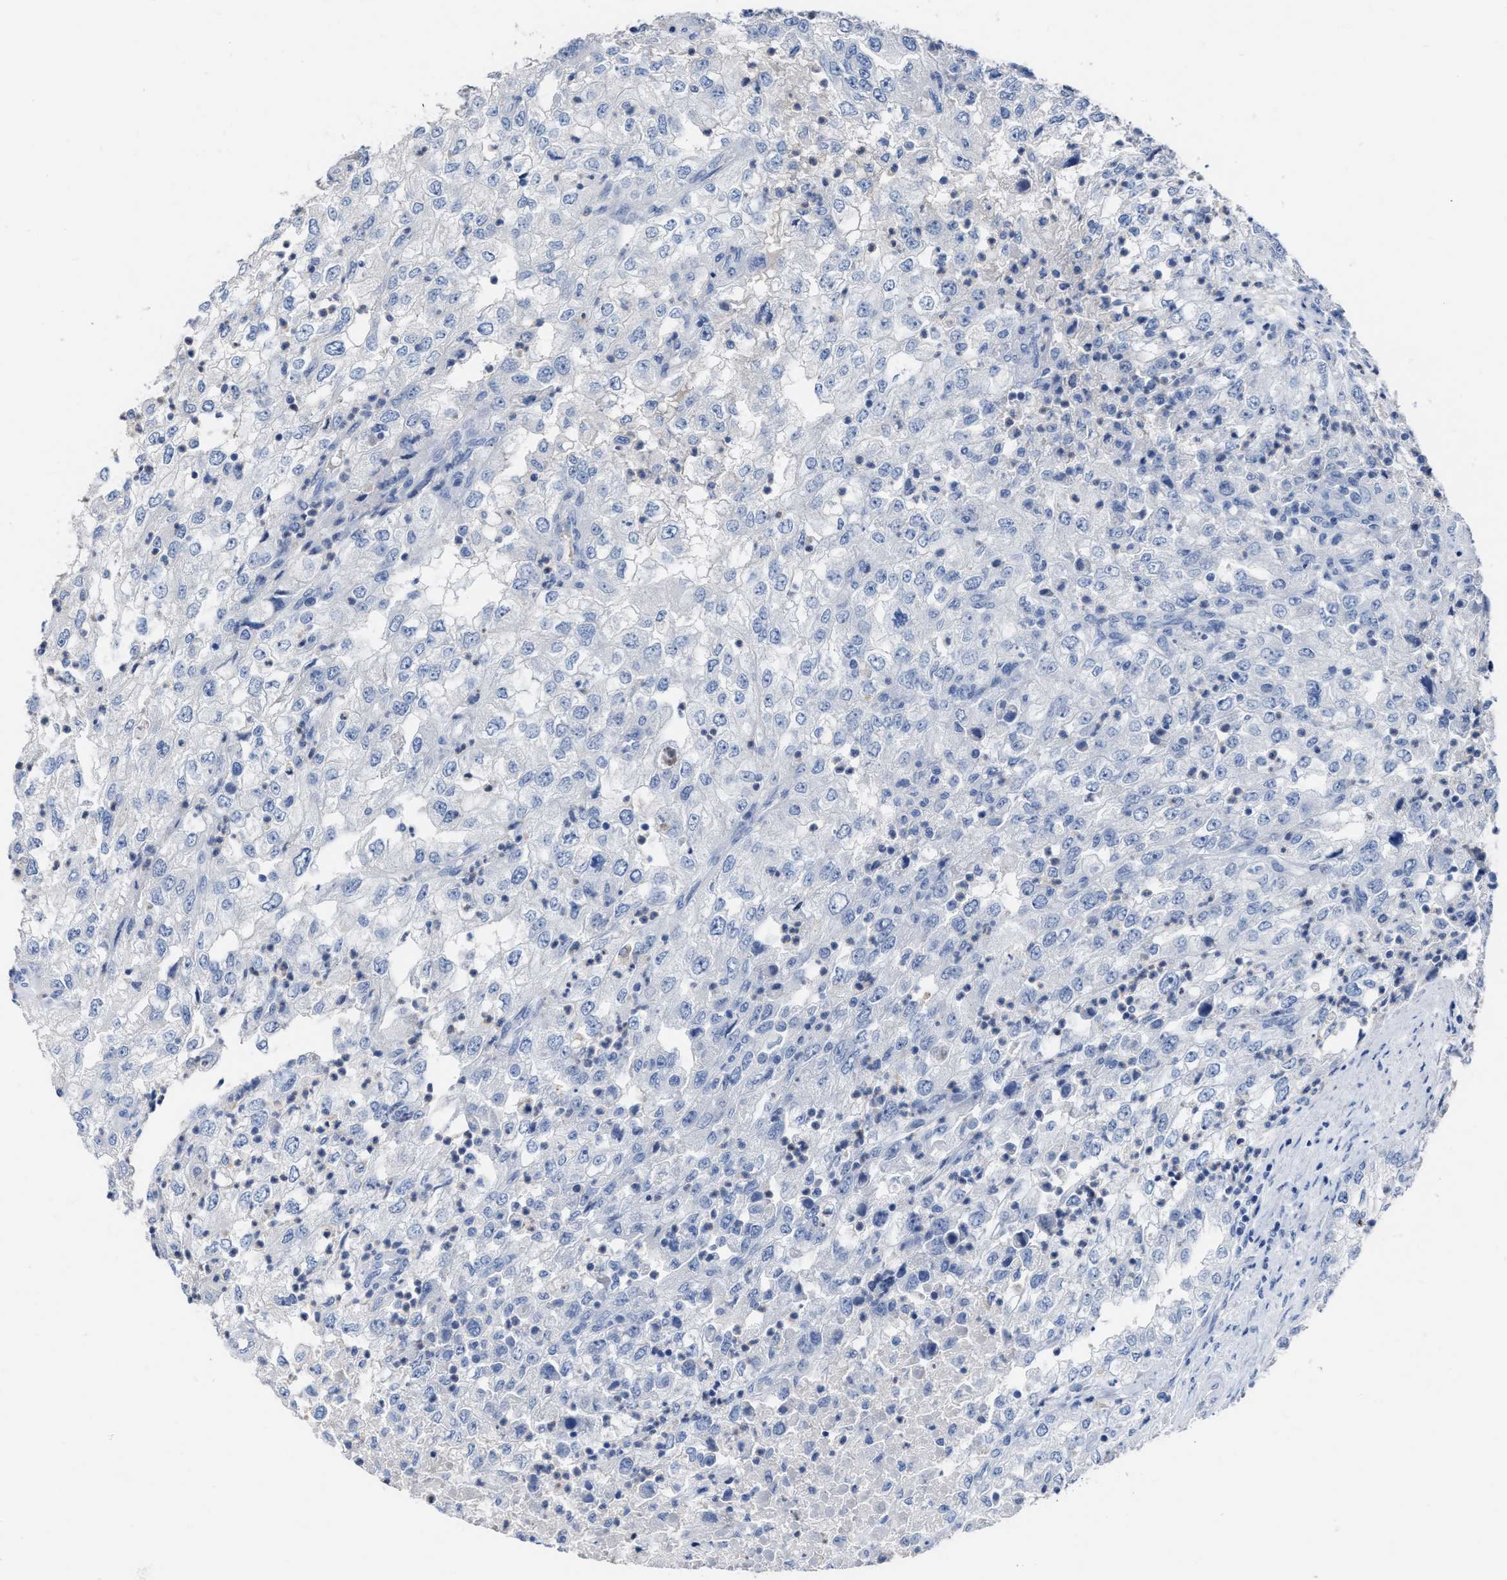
{"staining": {"intensity": "negative", "quantity": "none", "location": "none"}, "tissue": "renal cancer", "cell_type": "Tumor cells", "image_type": "cancer", "snomed": [{"axis": "morphology", "description": "Adenocarcinoma, NOS"}, {"axis": "topography", "description": "Kidney"}], "caption": "Renal adenocarcinoma was stained to show a protein in brown. There is no significant expression in tumor cells. (Brightfield microscopy of DAB immunohistochemistry at high magnification).", "gene": "CEACAM5", "patient": {"sex": "female", "age": 54}}